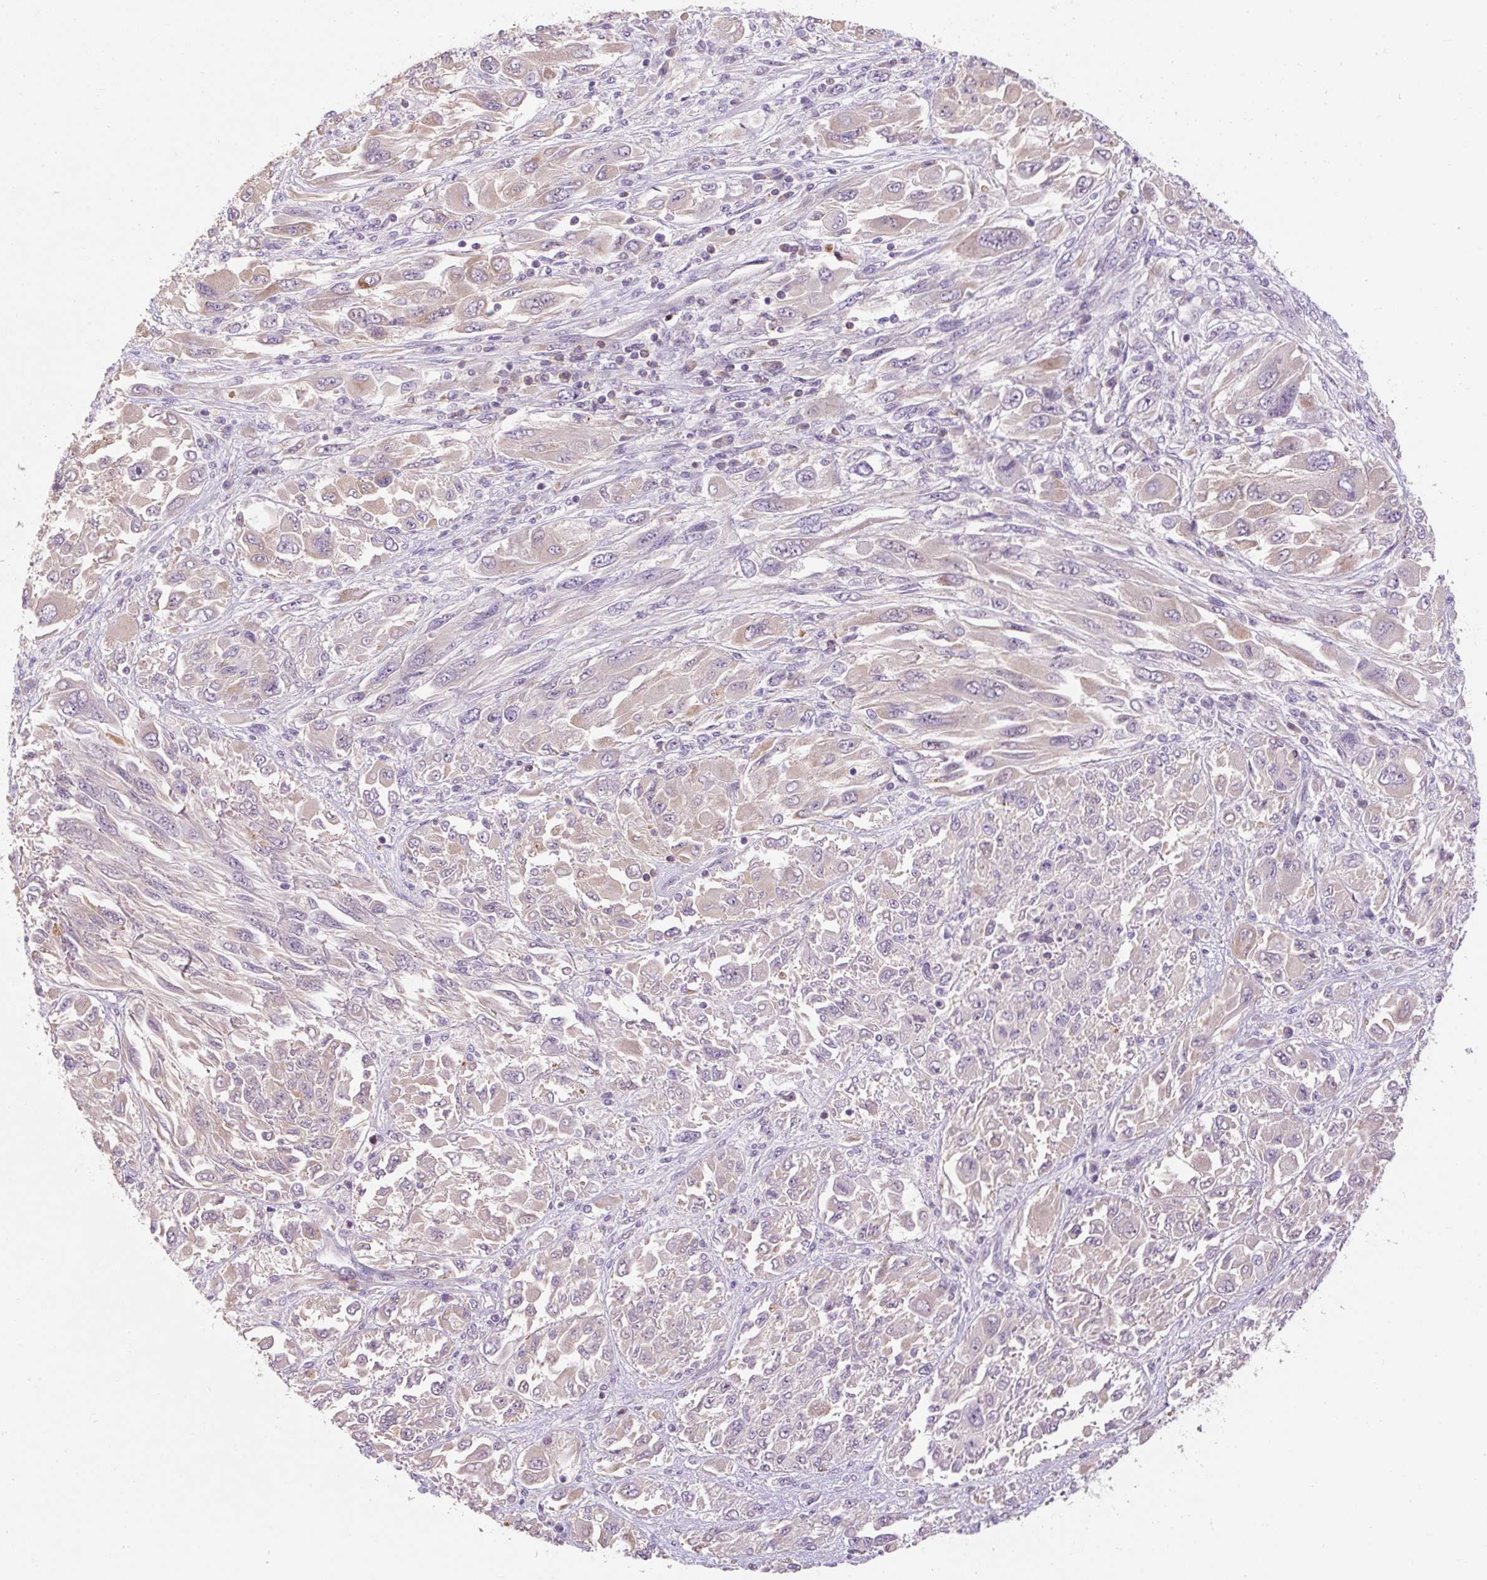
{"staining": {"intensity": "negative", "quantity": "none", "location": "none"}, "tissue": "melanoma", "cell_type": "Tumor cells", "image_type": "cancer", "snomed": [{"axis": "morphology", "description": "Malignant melanoma, NOS"}, {"axis": "topography", "description": "Skin"}], "caption": "Immunohistochemistry image of melanoma stained for a protein (brown), which demonstrates no staining in tumor cells. (DAB (3,3'-diaminobenzidine) immunohistochemistry (IHC), high magnification).", "gene": "TIGD2", "patient": {"sex": "female", "age": 91}}